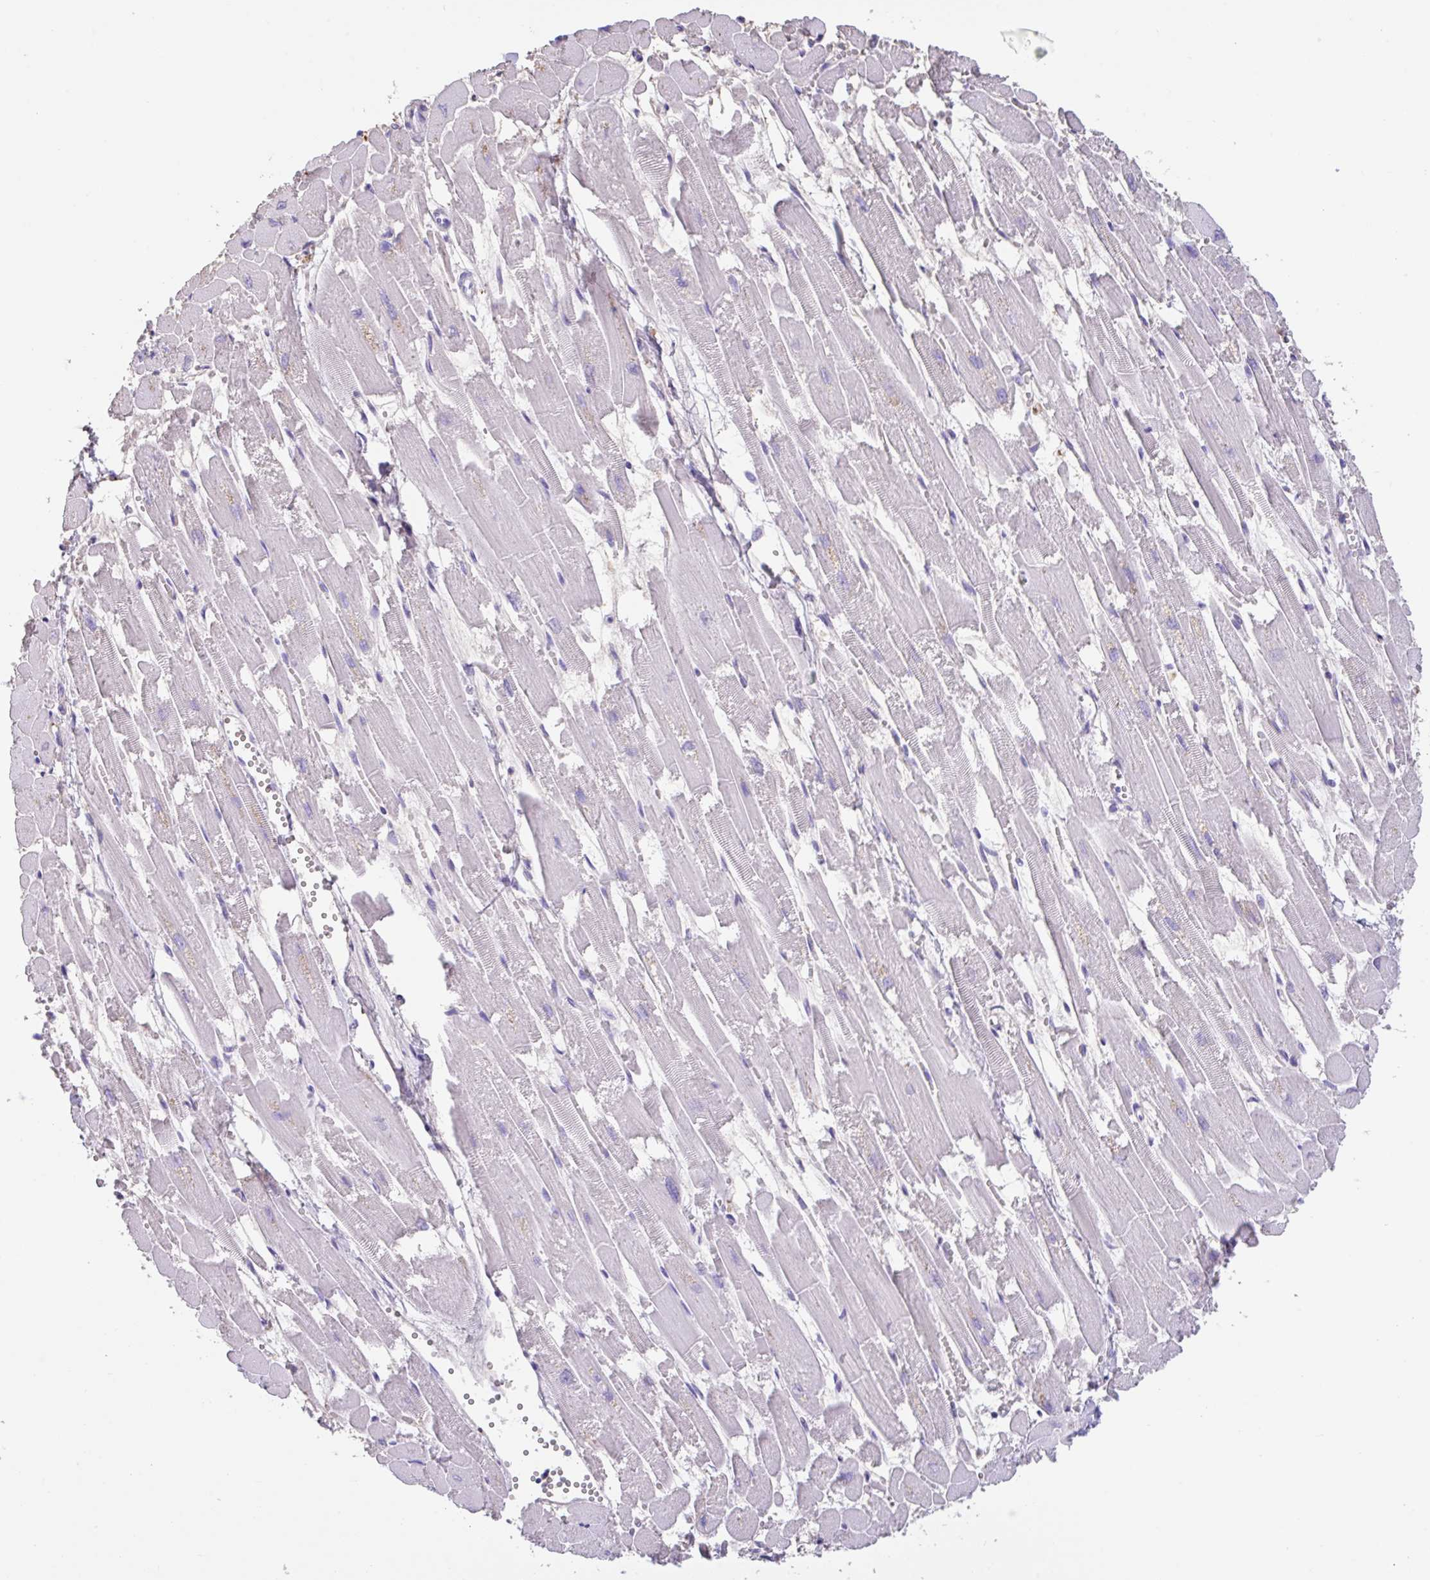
{"staining": {"intensity": "negative", "quantity": "none", "location": "none"}, "tissue": "heart muscle", "cell_type": "Cardiomyocytes", "image_type": "normal", "snomed": [{"axis": "morphology", "description": "Normal tissue, NOS"}, {"axis": "topography", "description": "Heart"}], "caption": "The photomicrograph shows no staining of cardiomyocytes in unremarkable heart muscle. The staining was performed using DAB (3,3'-diaminobenzidine) to visualize the protein expression in brown, while the nuclei were stained in blue with hematoxylin (Magnification: 20x).", "gene": "HOXC12", "patient": {"sex": "female", "age": 52}}